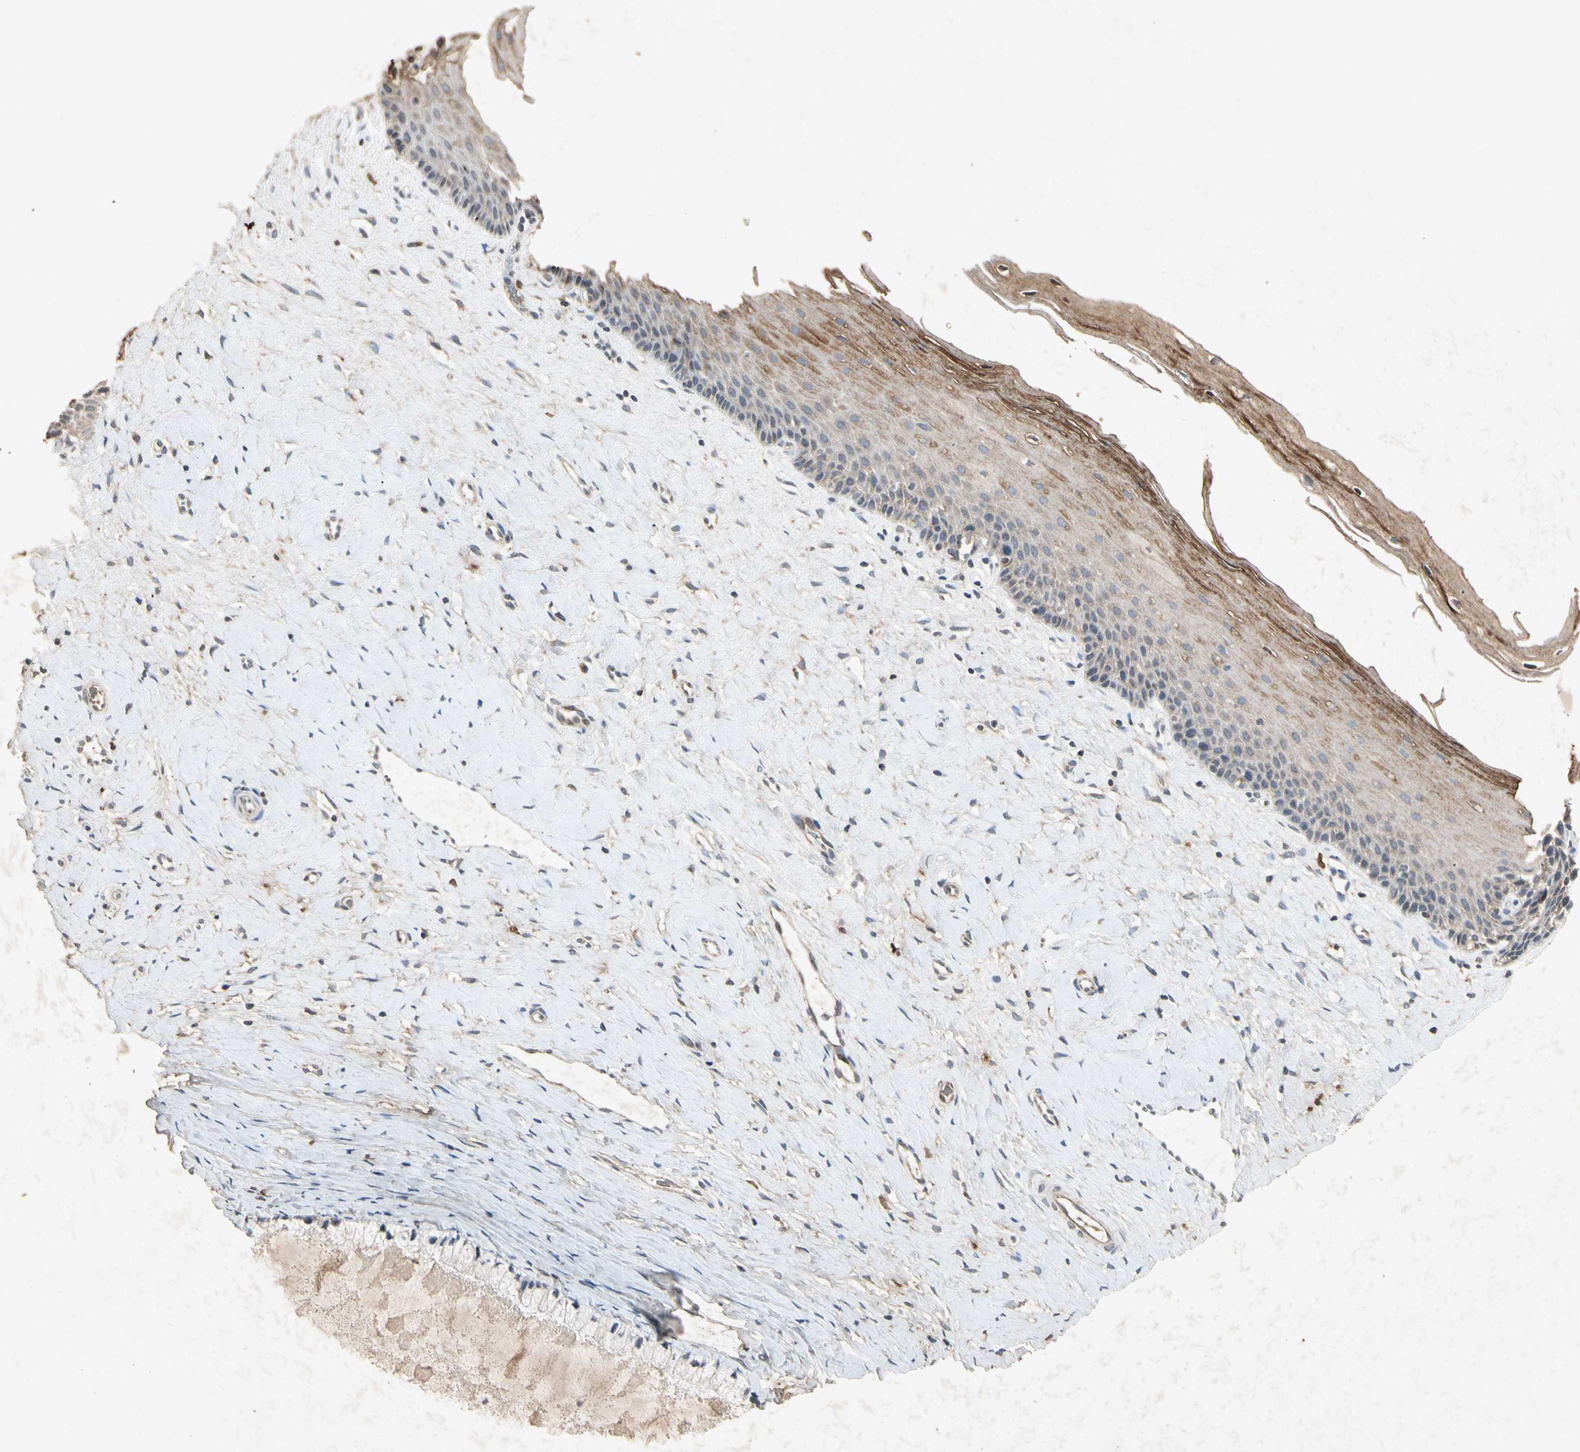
{"staining": {"intensity": "weak", "quantity": "25%-75%", "location": "cytoplasmic/membranous"}, "tissue": "cervix", "cell_type": "Glandular cells", "image_type": "normal", "snomed": [{"axis": "morphology", "description": "Normal tissue, NOS"}, {"axis": "topography", "description": "Cervix"}], "caption": "Weak cytoplasmic/membranous staining is present in about 25%-75% of glandular cells in normal cervix. Ihc stains the protein in brown and the nuclei are stained blue.", "gene": "MSRB1", "patient": {"sex": "female", "age": 39}}